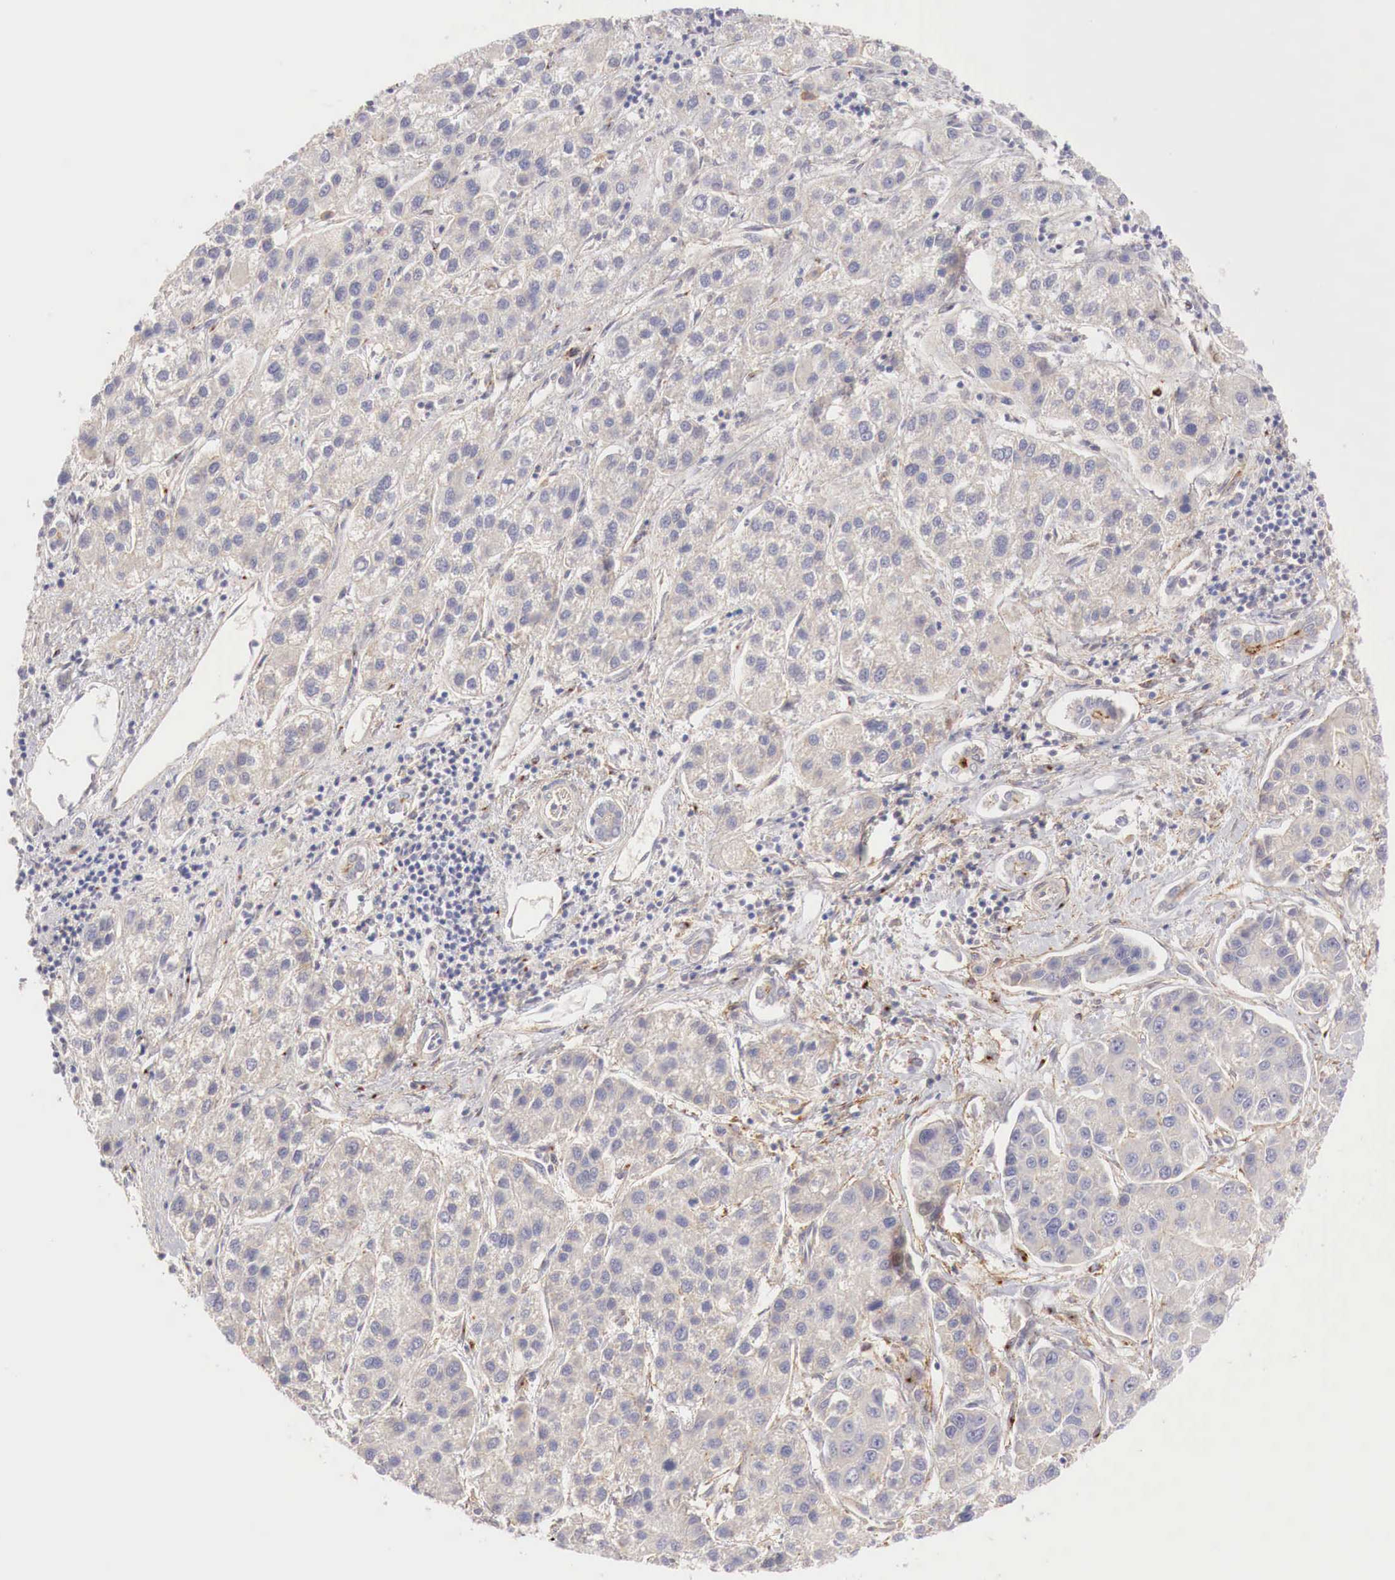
{"staining": {"intensity": "weak", "quantity": ">75%", "location": "cytoplasmic/membranous"}, "tissue": "liver cancer", "cell_type": "Tumor cells", "image_type": "cancer", "snomed": [{"axis": "morphology", "description": "Carcinoma, Hepatocellular, NOS"}, {"axis": "topography", "description": "Liver"}], "caption": "Protein analysis of liver cancer (hepatocellular carcinoma) tissue demonstrates weak cytoplasmic/membranous positivity in about >75% of tumor cells.", "gene": "KLHDC7B", "patient": {"sex": "female", "age": 85}}